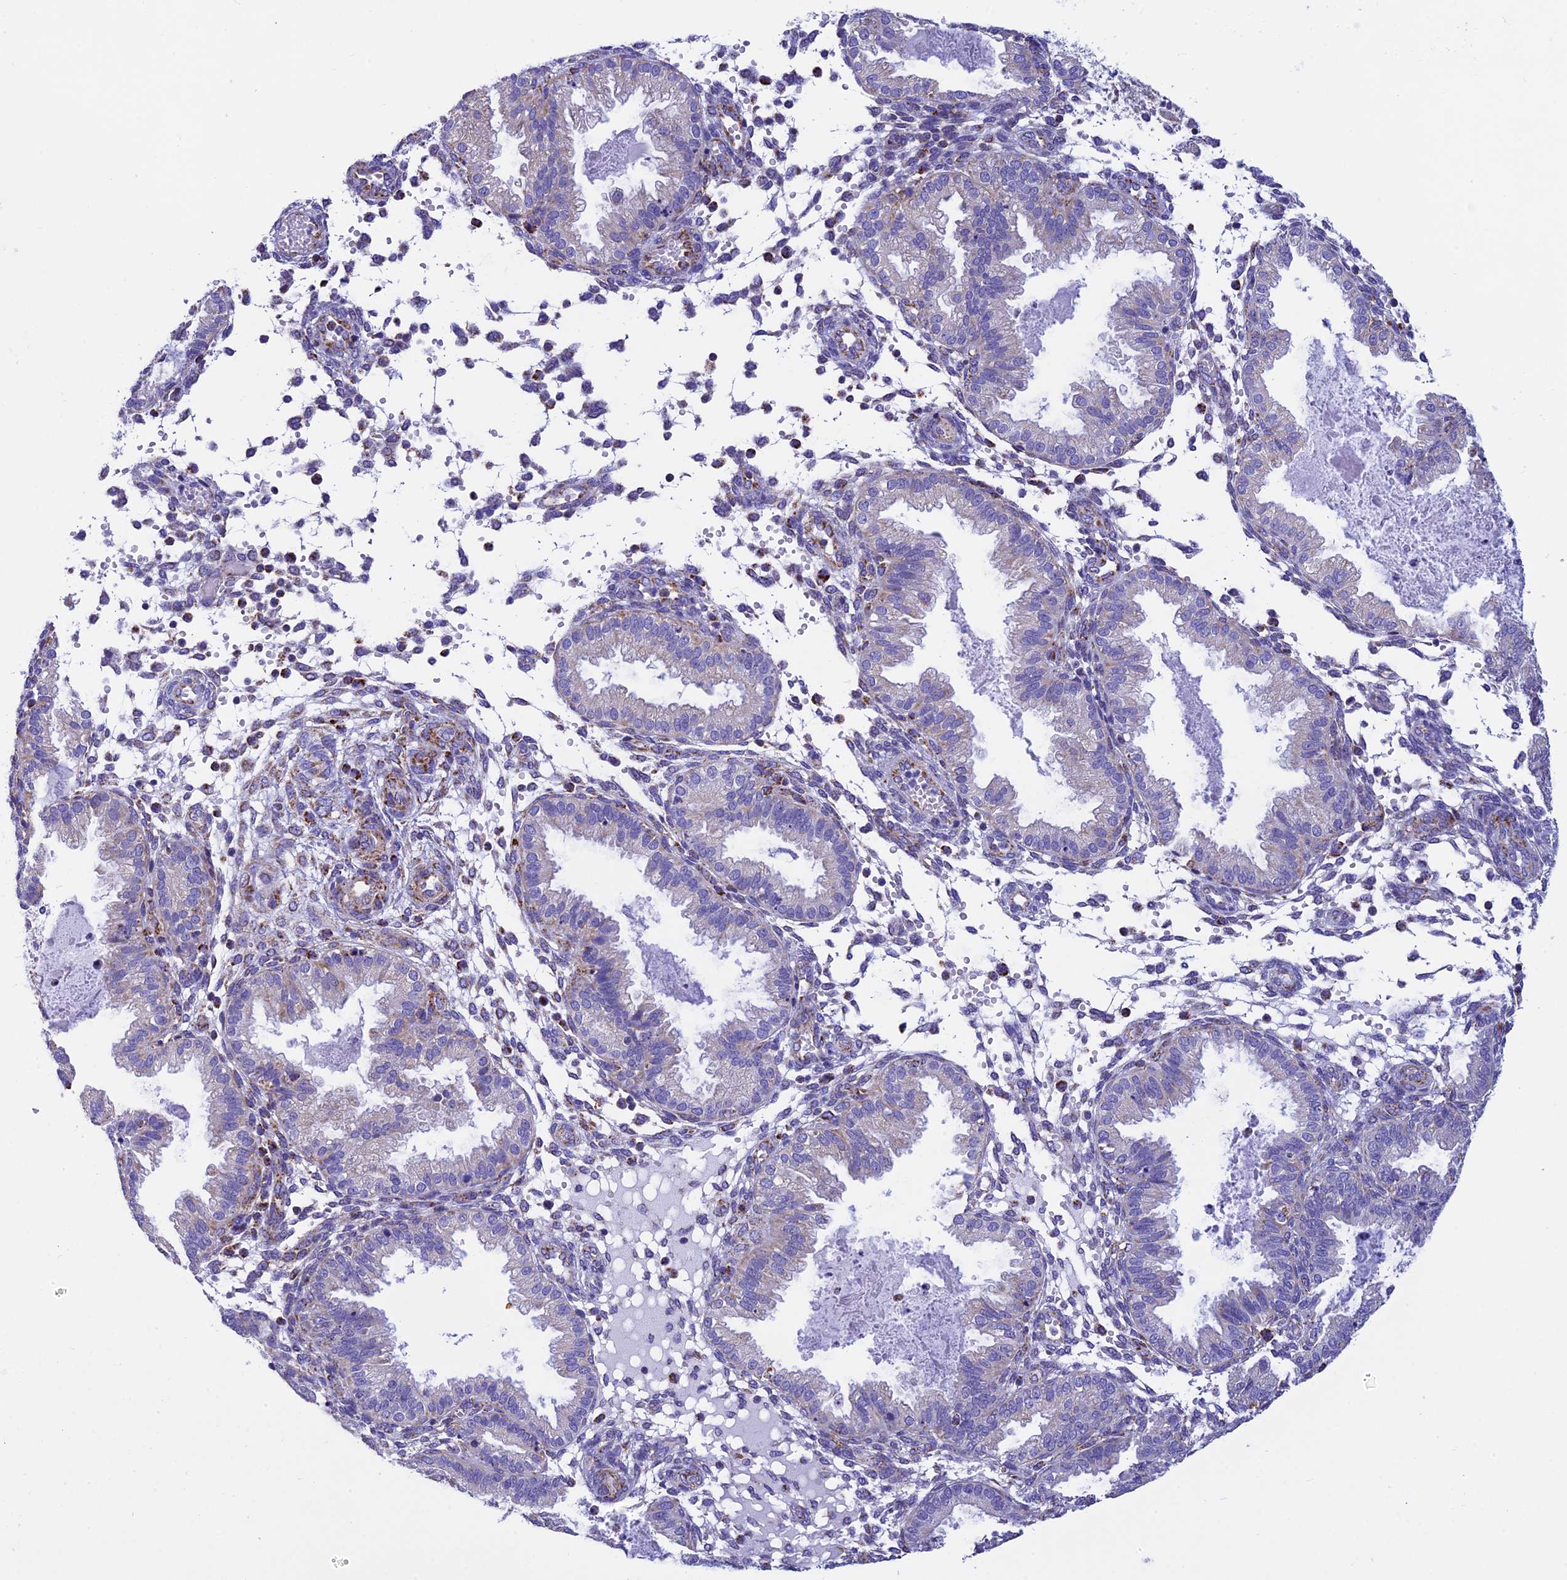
{"staining": {"intensity": "negative", "quantity": "none", "location": "none"}, "tissue": "endometrium", "cell_type": "Cells in endometrial stroma", "image_type": "normal", "snomed": [{"axis": "morphology", "description": "Normal tissue, NOS"}, {"axis": "topography", "description": "Endometrium"}], "caption": "Immunohistochemical staining of unremarkable human endometrium exhibits no significant expression in cells in endometrial stroma. The staining is performed using DAB (3,3'-diaminobenzidine) brown chromogen with nuclei counter-stained in using hematoxylin.", "gene": "SLC8B1", "patient": {"sex": "female", "age": 33}}